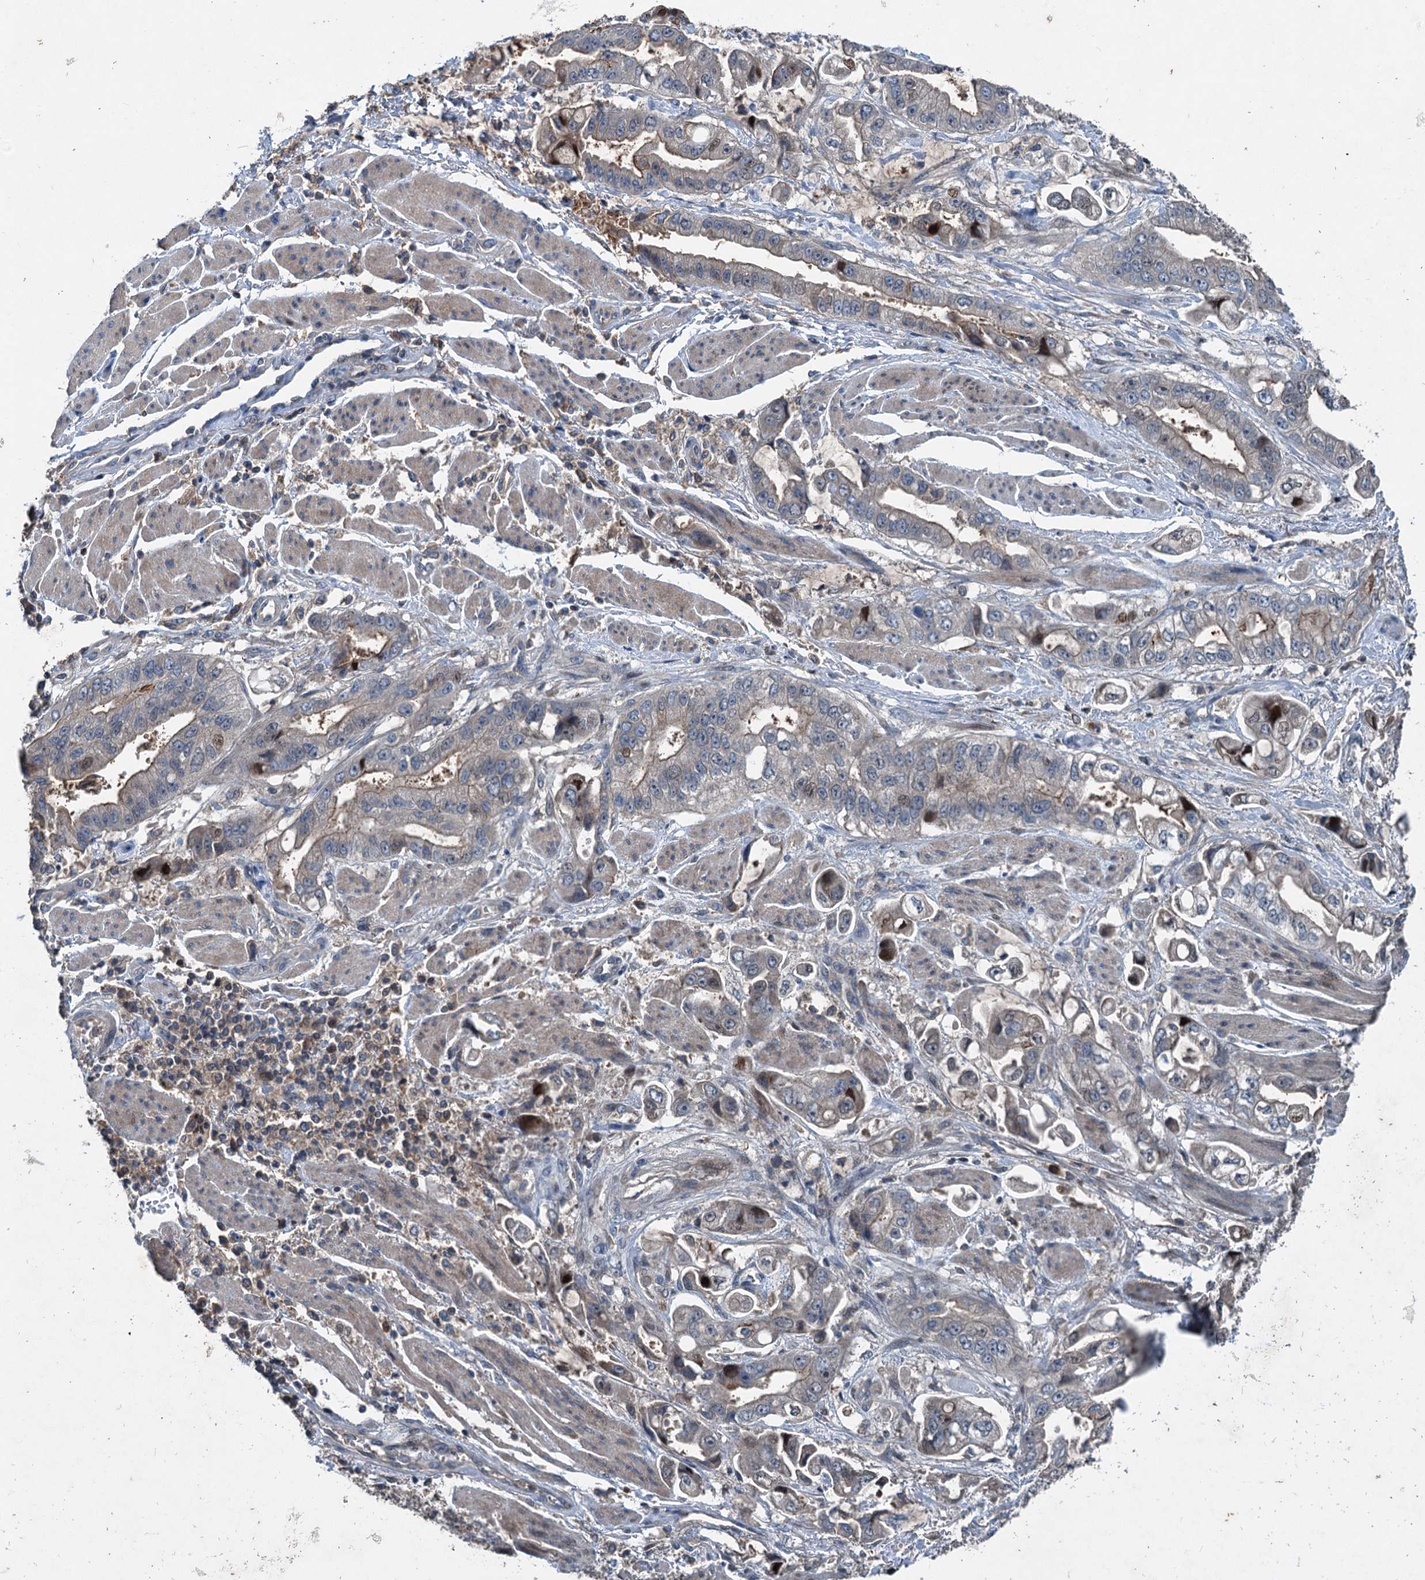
{"staining": {"intensity": "negative", "quantity": "none", "location": "none"}, "tissue": "stomach cancer", "cell_type": "Tumor cells", "image_type": "cancer", "snomed": [{"axis": "morphology", "description": "Adenocarcinoma, NOS"}, {"axis": "topography", "description": "Stomach"}], "caption": "Immunohistochemistry photomicrograph of neoplastic tissue: stomach adenocarcinoma stained with DAB (3,3'-diaminobenzidine) shows no significant protein staining in tumor cells.", "gene": "TAPBPL", "patient": {"sex": "male", "age": 62}}